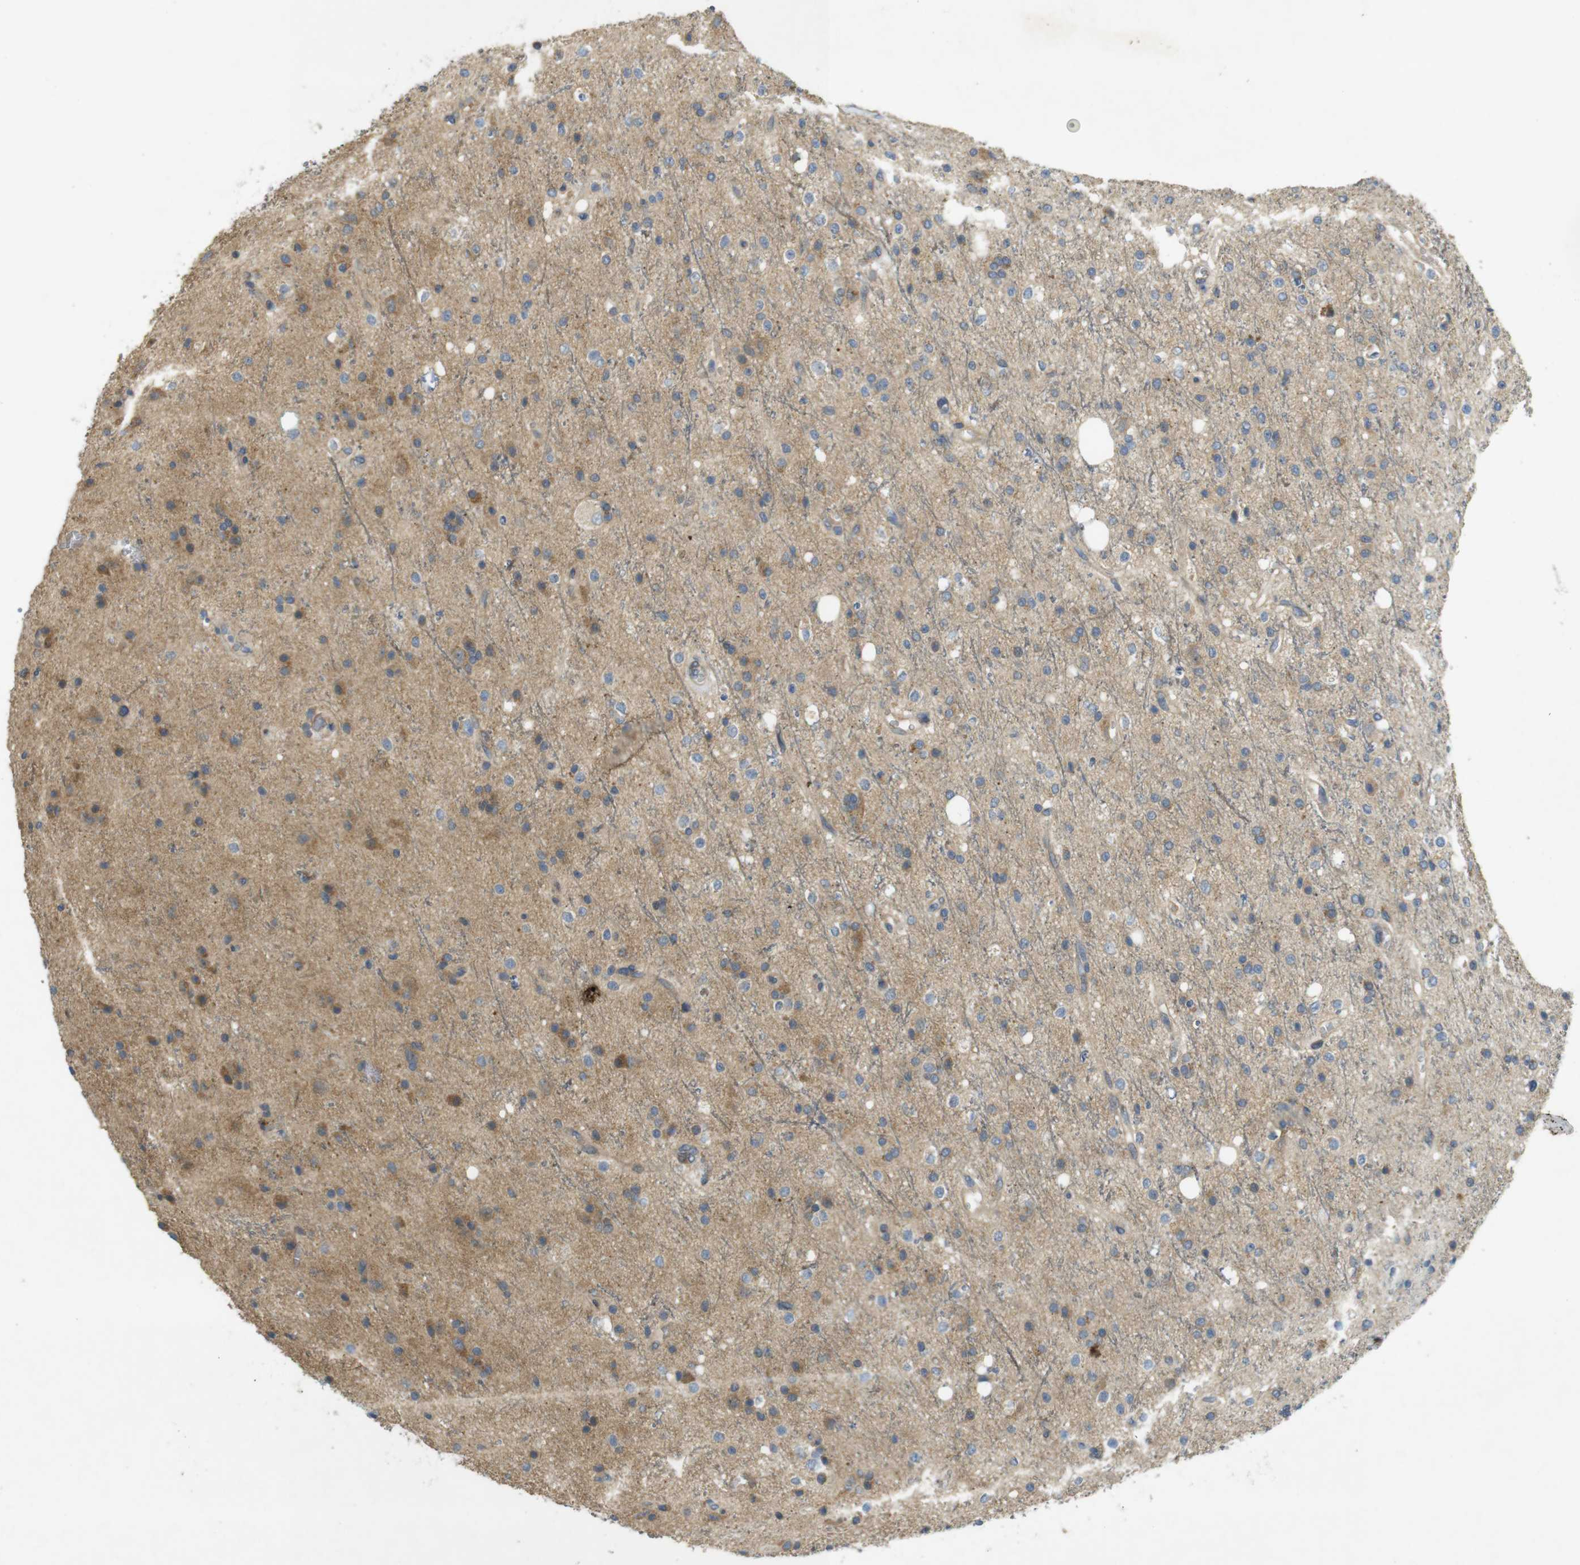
{"staining": {"intensity": "moderate", "quantity": "<25%", "location": "cytoplasmic/membranous"}, "tissue": "glioma", "cell_type": "Tumor cells", "image_type": "cancer", "snomed": [{"axis": "morphology", "description": "Glioma, malignant, High grade"}, {"axis": "topography", "description": "Brain"}], "caption": "This image demonstrates immunohistochemistry (IHC) staining of human glioma, with low moderate cytoplasmic/membranous positivity in about <25% of tumor cells.", "gene": "CLTC", "patient": {"sex": "male", "age": 47}}